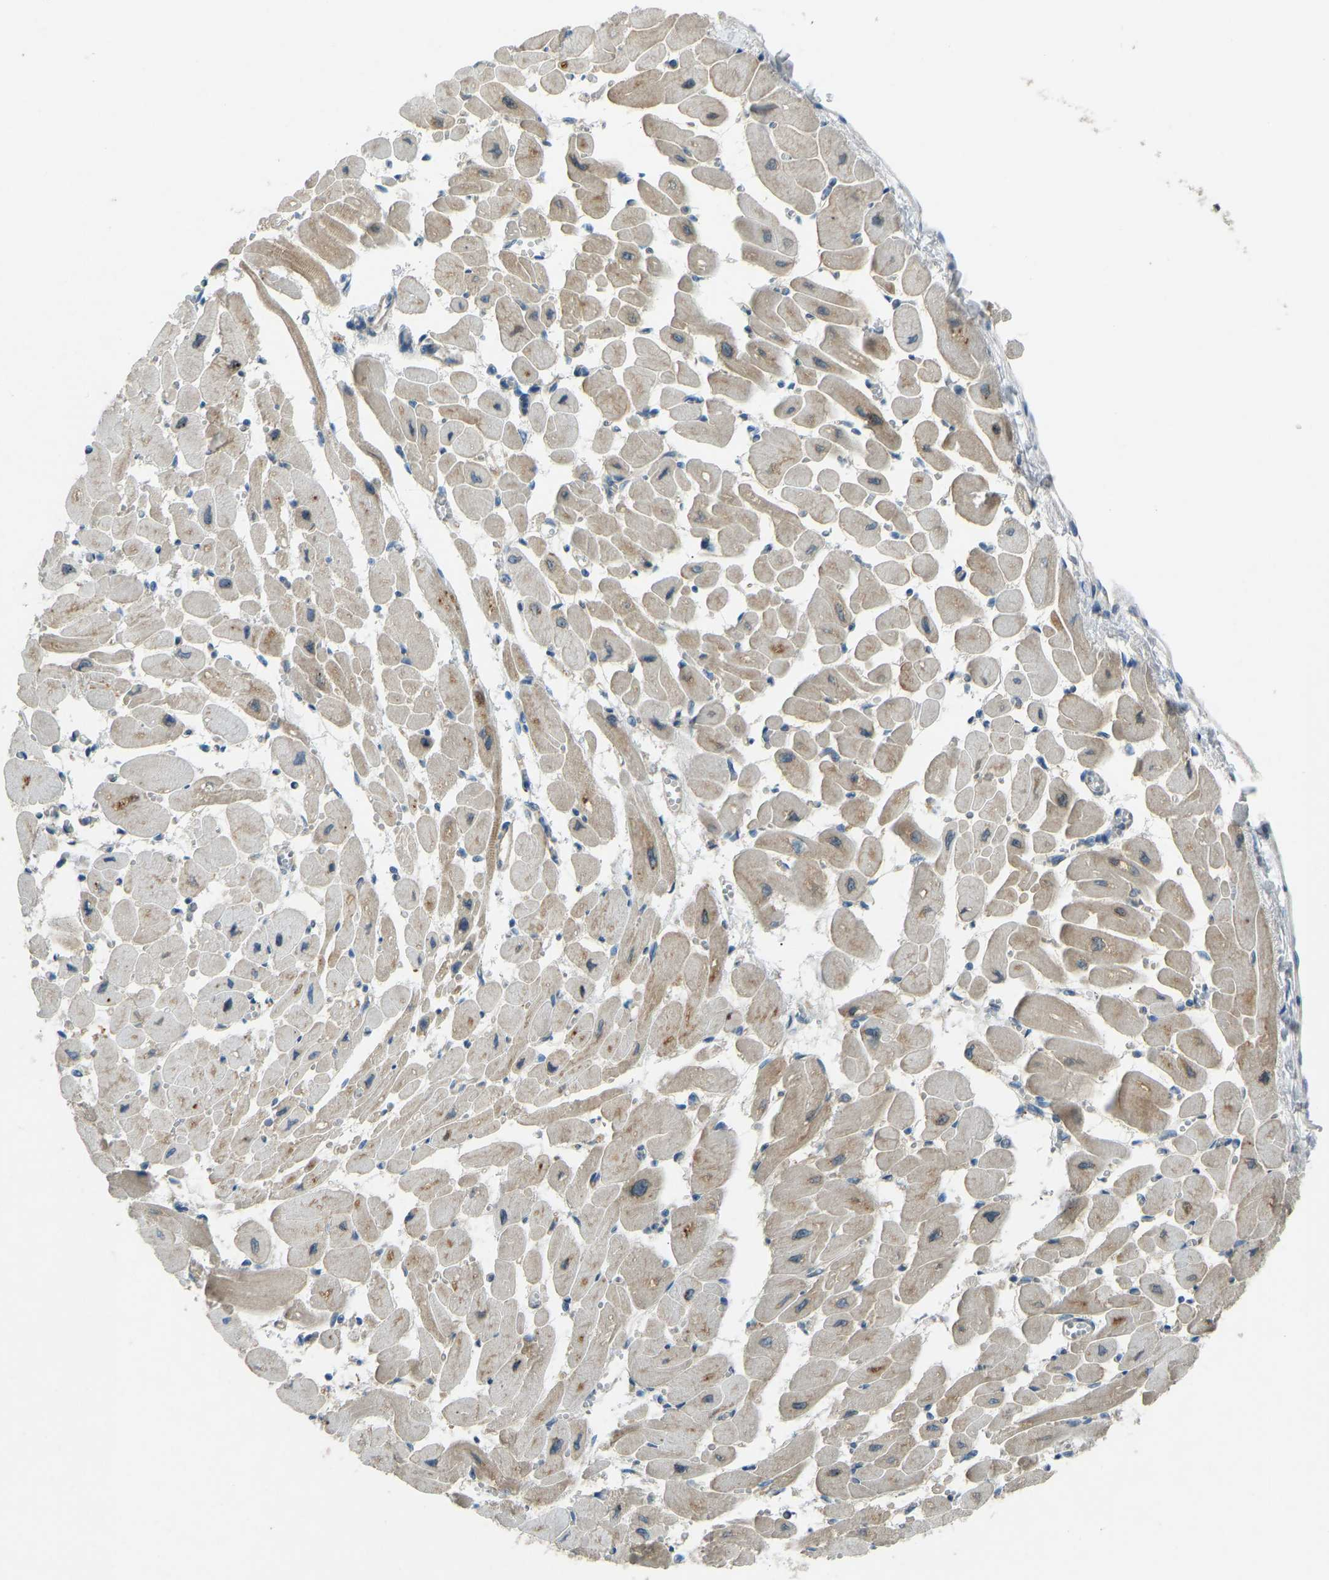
{"staining": {"intensity": "moderate", "quantity": ">75%", "location": "cytoplasmic/membranous"}, "tissue": "heart muscle", "cell_type": "Cardiomyocytes", "image_type": "normal", "snomed": [{"axis": "morphology", "description": "Normal tissue, NOS"}, {"axis": "topography", "description": "Heart"}], "caption": "Immunohistochemical staining of normal human heart muscle demonstrates moderate cytoplasmic/membranous protein positivity in approximately >75% of cardiomyocytes. (Brightfield microscopy of DAB IHC at high magnification).", "gene": "STAU2", "patient": {"sex": "female", "age": 54}}